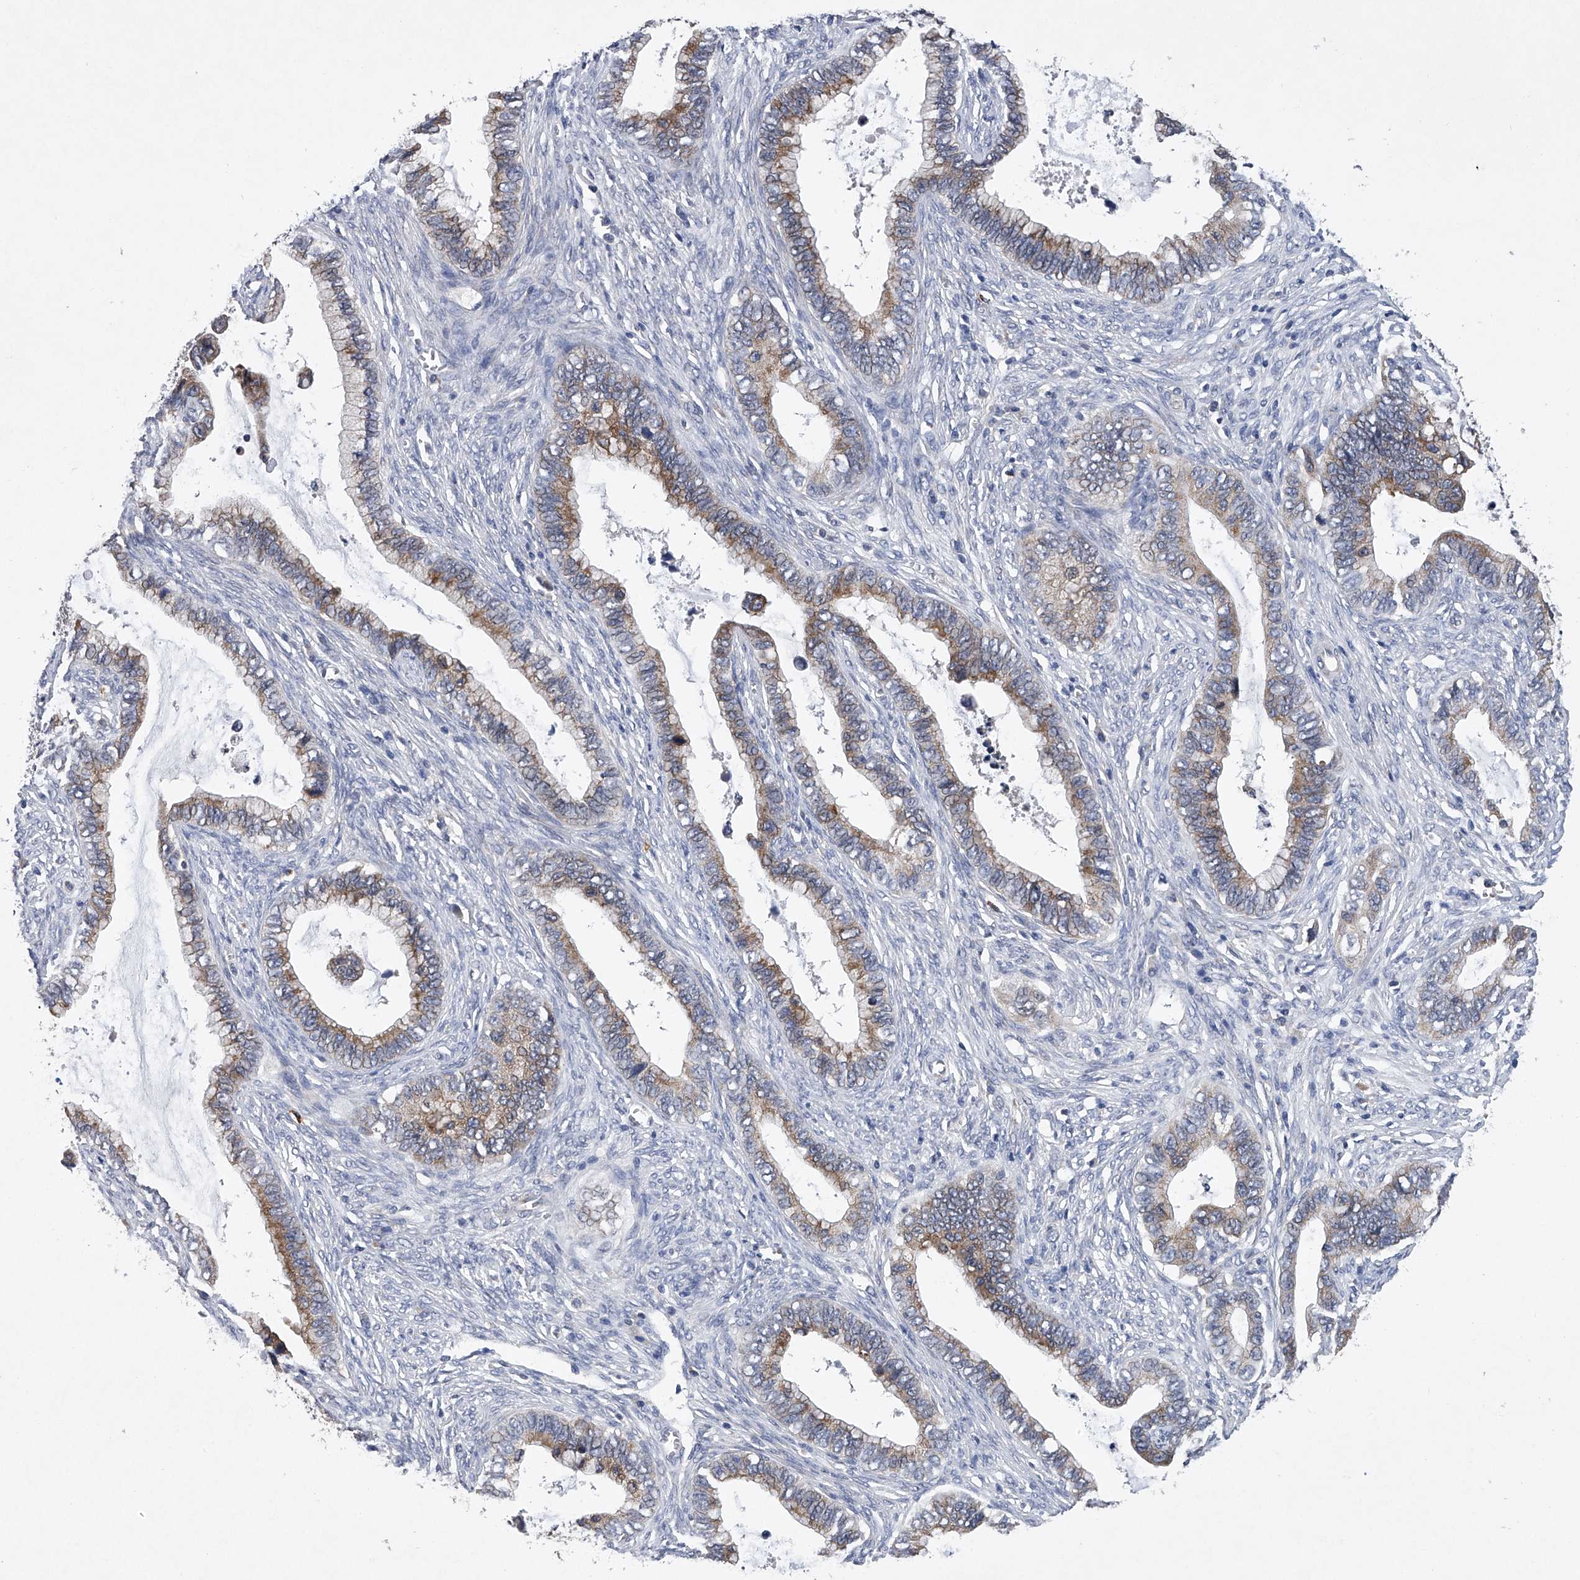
{"staining": {"intensity": "moderate", "quantity": ">75%", "location": "cytoplasmic/membranous"}, "tissue": "cervical cancer", "cell_type": "Tumor cells", "image_type": "cancer", "snomed": [{"axis": "morphology", "description": "Adenocarcinoma, NOS"}, {"axis": "topography", "description": "Cervix"}], "caption": "Immunohistochemical staining of human cervical cancer shows medium levels of moderate cytoplasmic/membranous protein expression in approximately >75% of tumor cells.", "gene": "RNF5", "patient": {"sex": "female", "age": 44}}